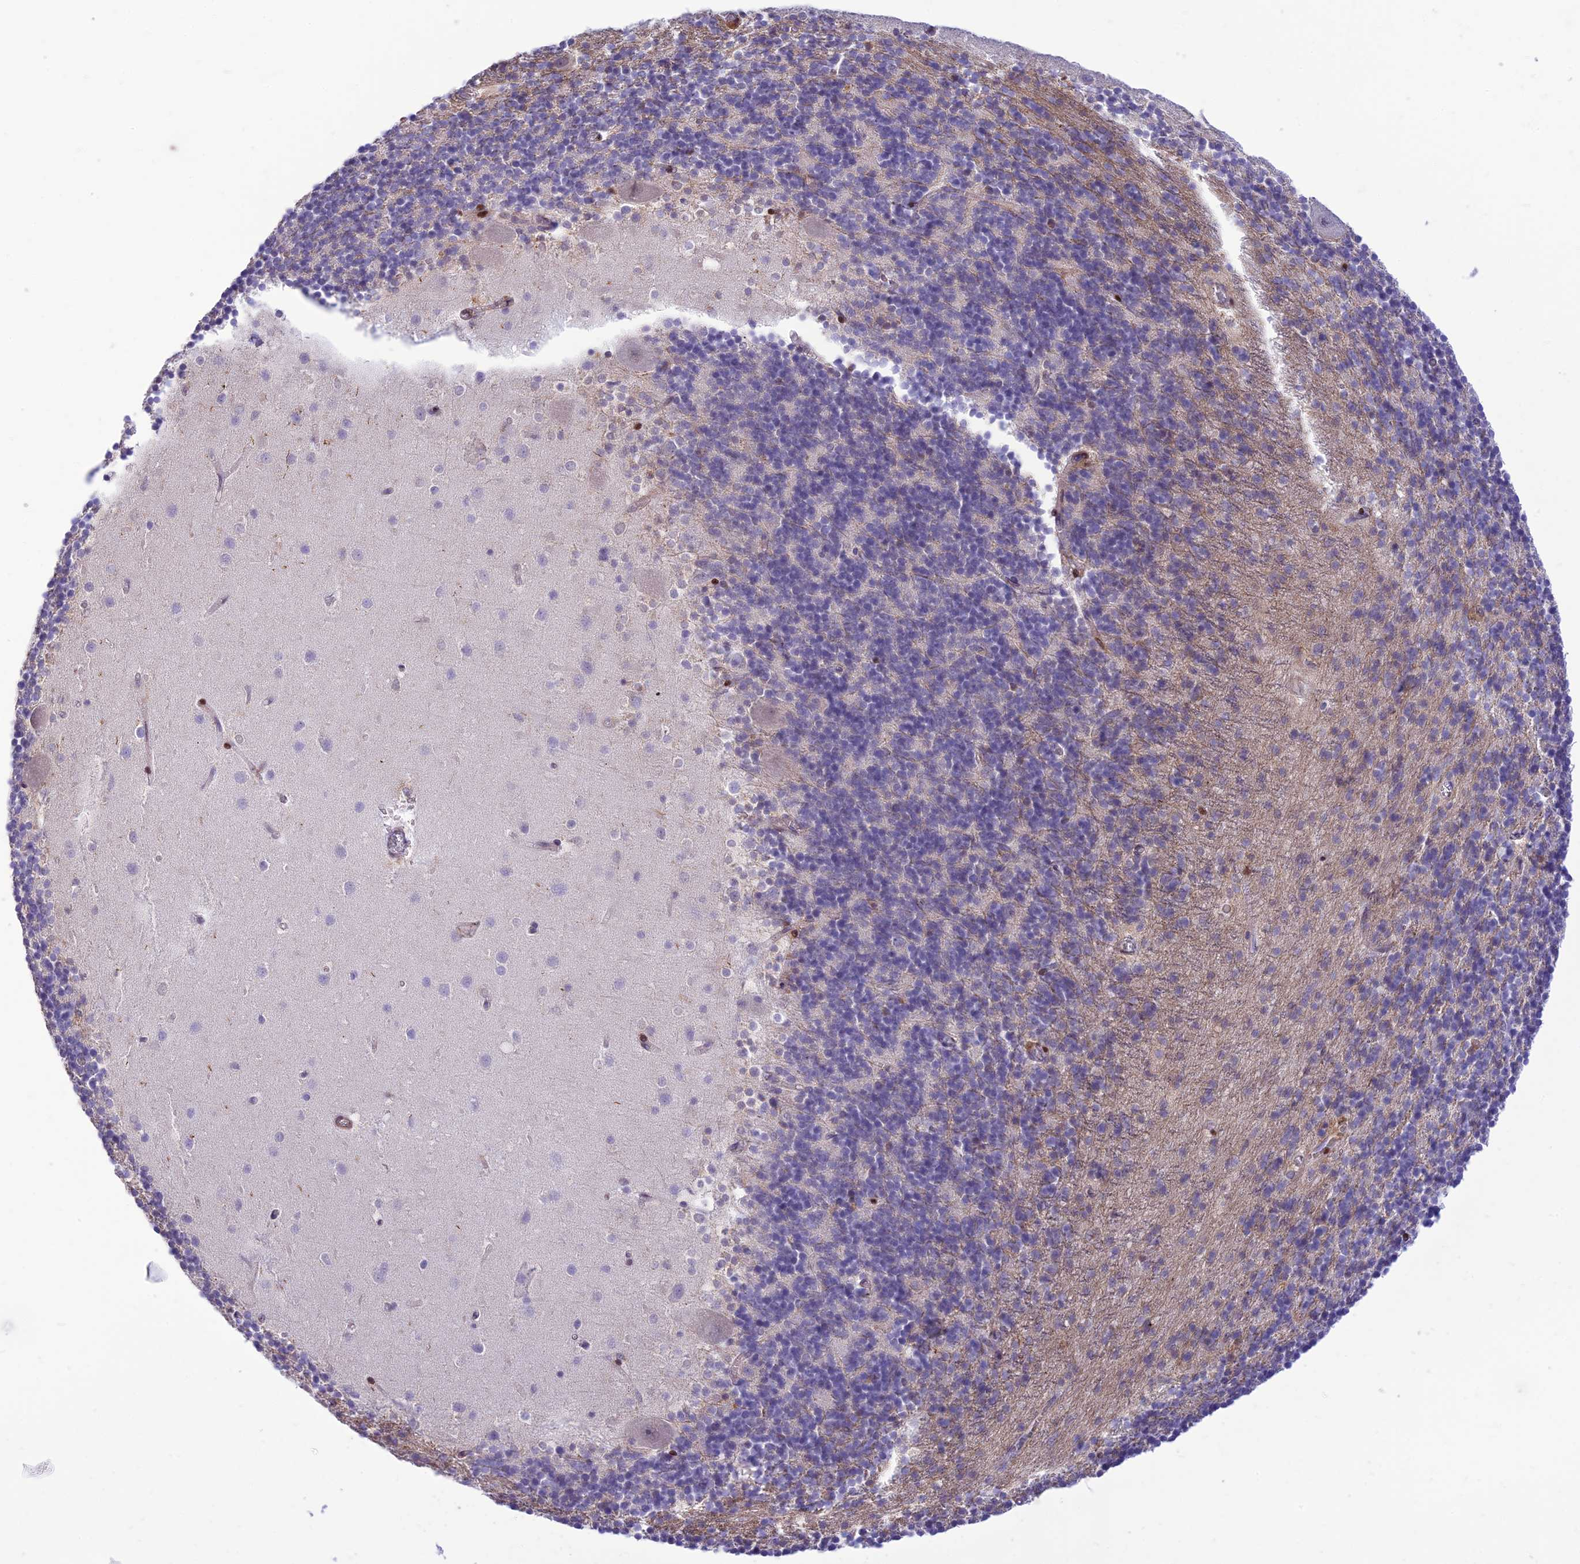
{"staining": {"intensity": "moderate", "quantity": "<25%", "location": "cytoplasmic/membranous"}, "tissue": "cerebellum", "cell_type": "Cells in granular layer", "image_type": "normal", "snomed": [{"axis": "morphology", "description": "Normal tissue, NOS"}, {"axis": "topography", "description": "Cerebellum"}], "caption": "IHC (DAB (3,3'-diaminobenzidine)) staining of normal cerebellum displays moderate cytoplasmic/membranous protein expression in about <25% of cells in granular layer.", "gene": "FAM186B", "patient": {"sex": "male", "age": 54}}